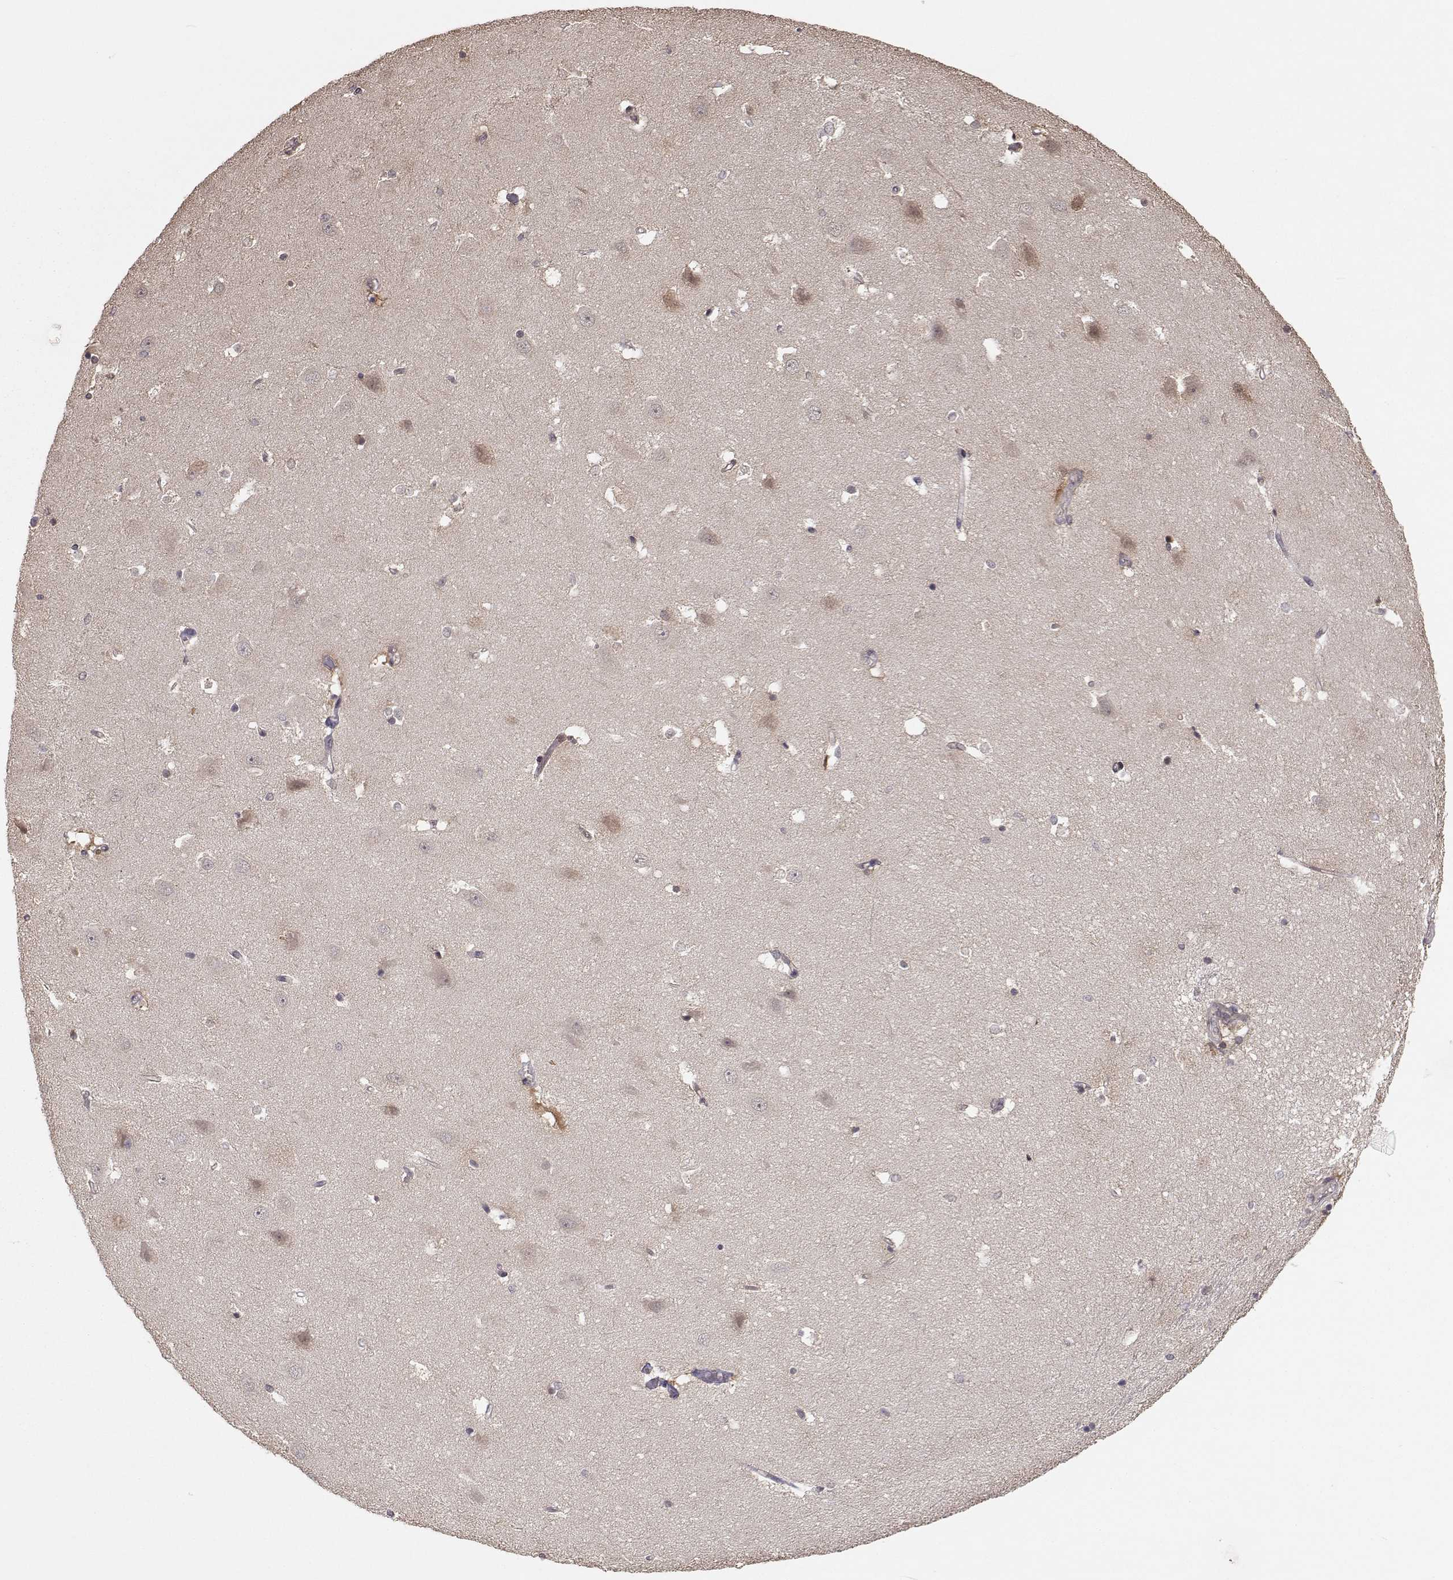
{"staining": {"intensity": "moderate", "quantity": "25%-75%", "location": "nuclear"}, "tissue": "hippocampus", "cell_type": "Glial cells", "image_type": "normal", "snomed": [{"axis": "morphology", "description": "Normal tissue, NOS"}, {"axis": "topography", "description": "Hippocampus"}], "caption": "The photomicrograph exhibits immunohistochemical staining of unremarkable hippocampus. There is moderate nuclear expression is seen in about 25%-75% of glial cells.", "gene": "PLEKHG3", "patient": {"sex": "male", "age": 44}}